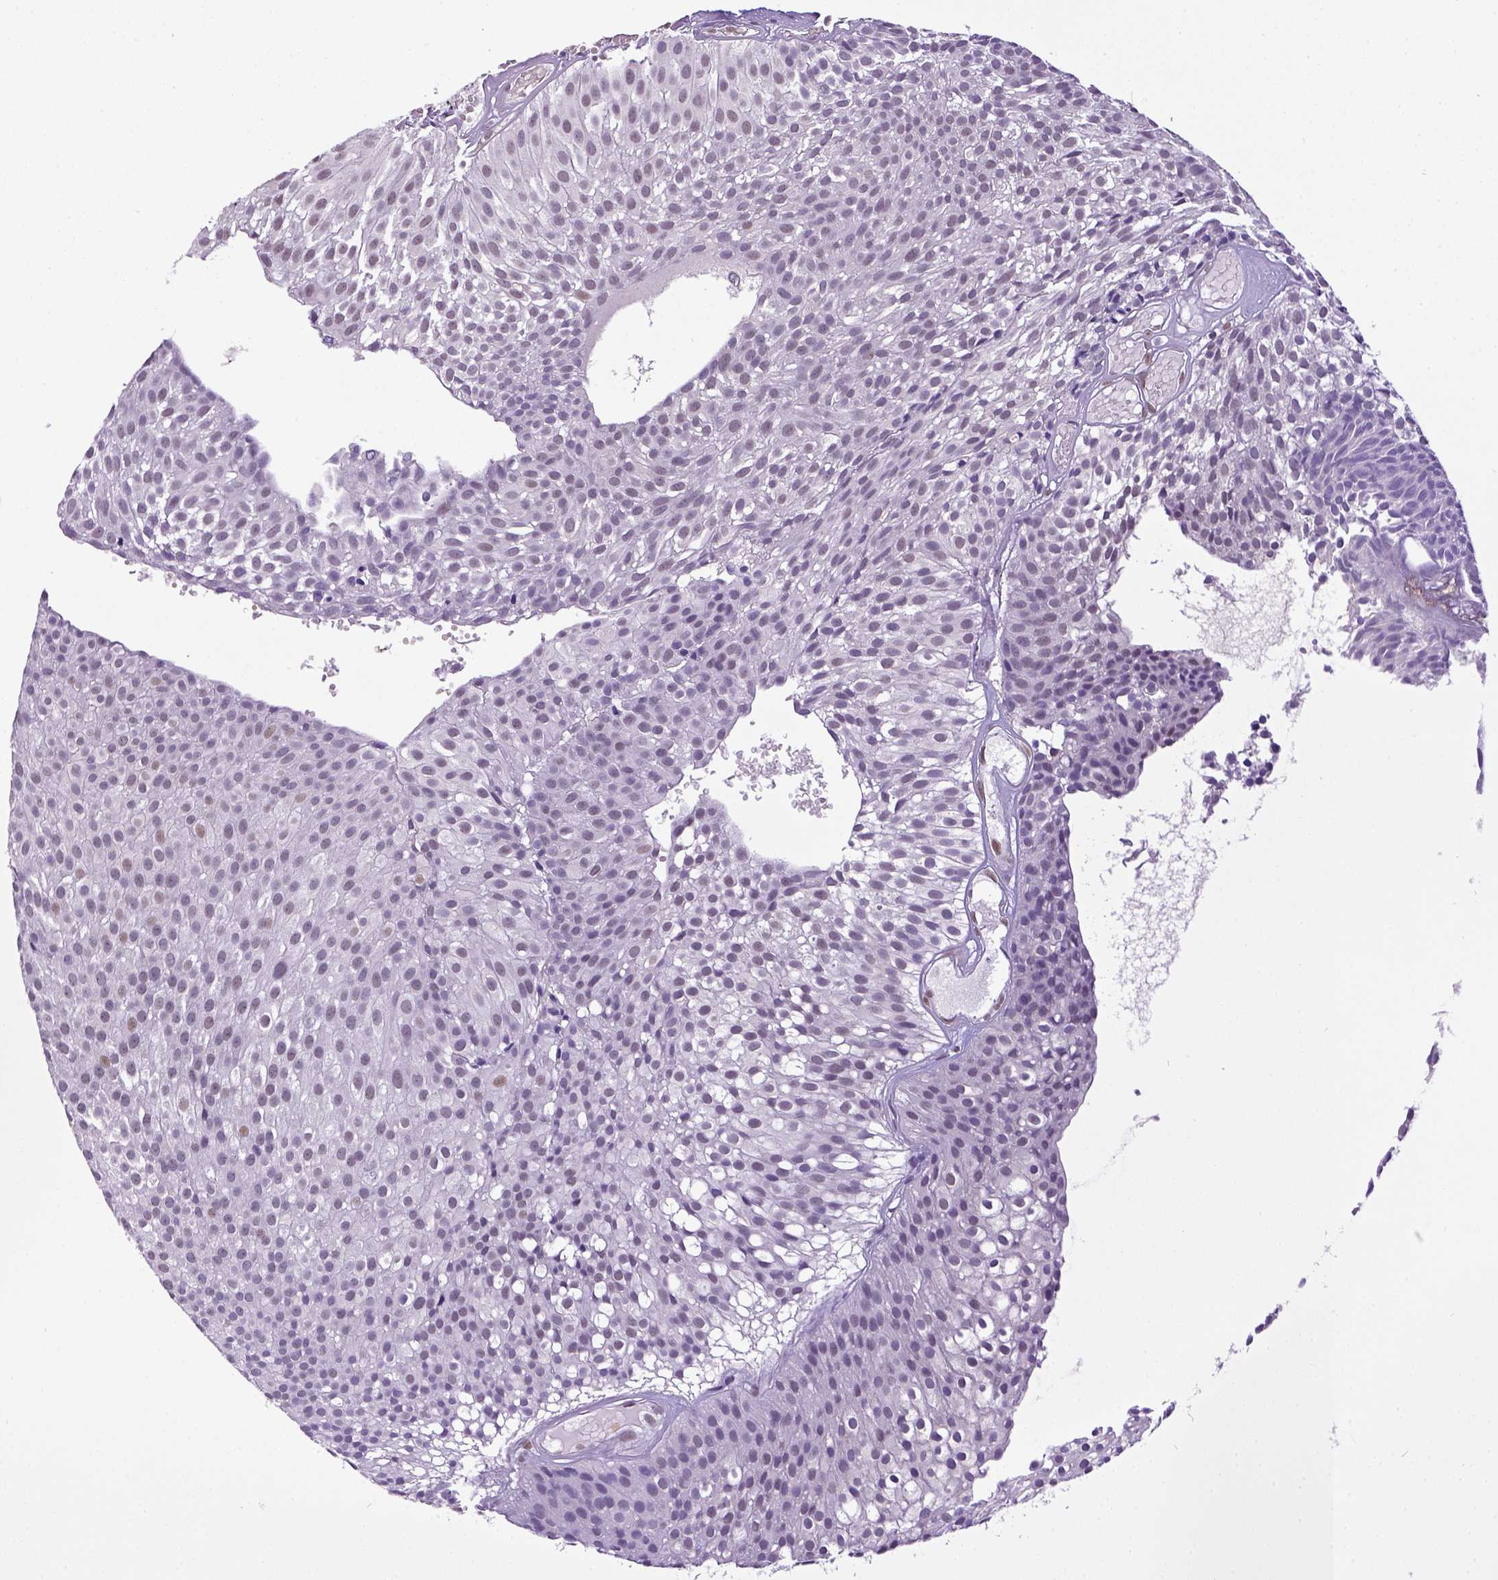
{"staining": {"intensity": "weak", "quantity": "25%-75%", "location": "nuclear"}, "tissue": "urothelial cancer", "cell_type": "Tumor cells", "image_type": "cancer", "snomed": [{"axis": "morphology", "description": "Urothelial carcinoma, Low grade"}, {"axis": "topography", "description": "Urinary bladder"}], "caption": "IHC of urothelial cancer reveals low levels of weak nuclear staining in approximately 25%-75% of tumor cells.", "gene": "ERCC1", "patient": {"sex": "male", "age": 63}}